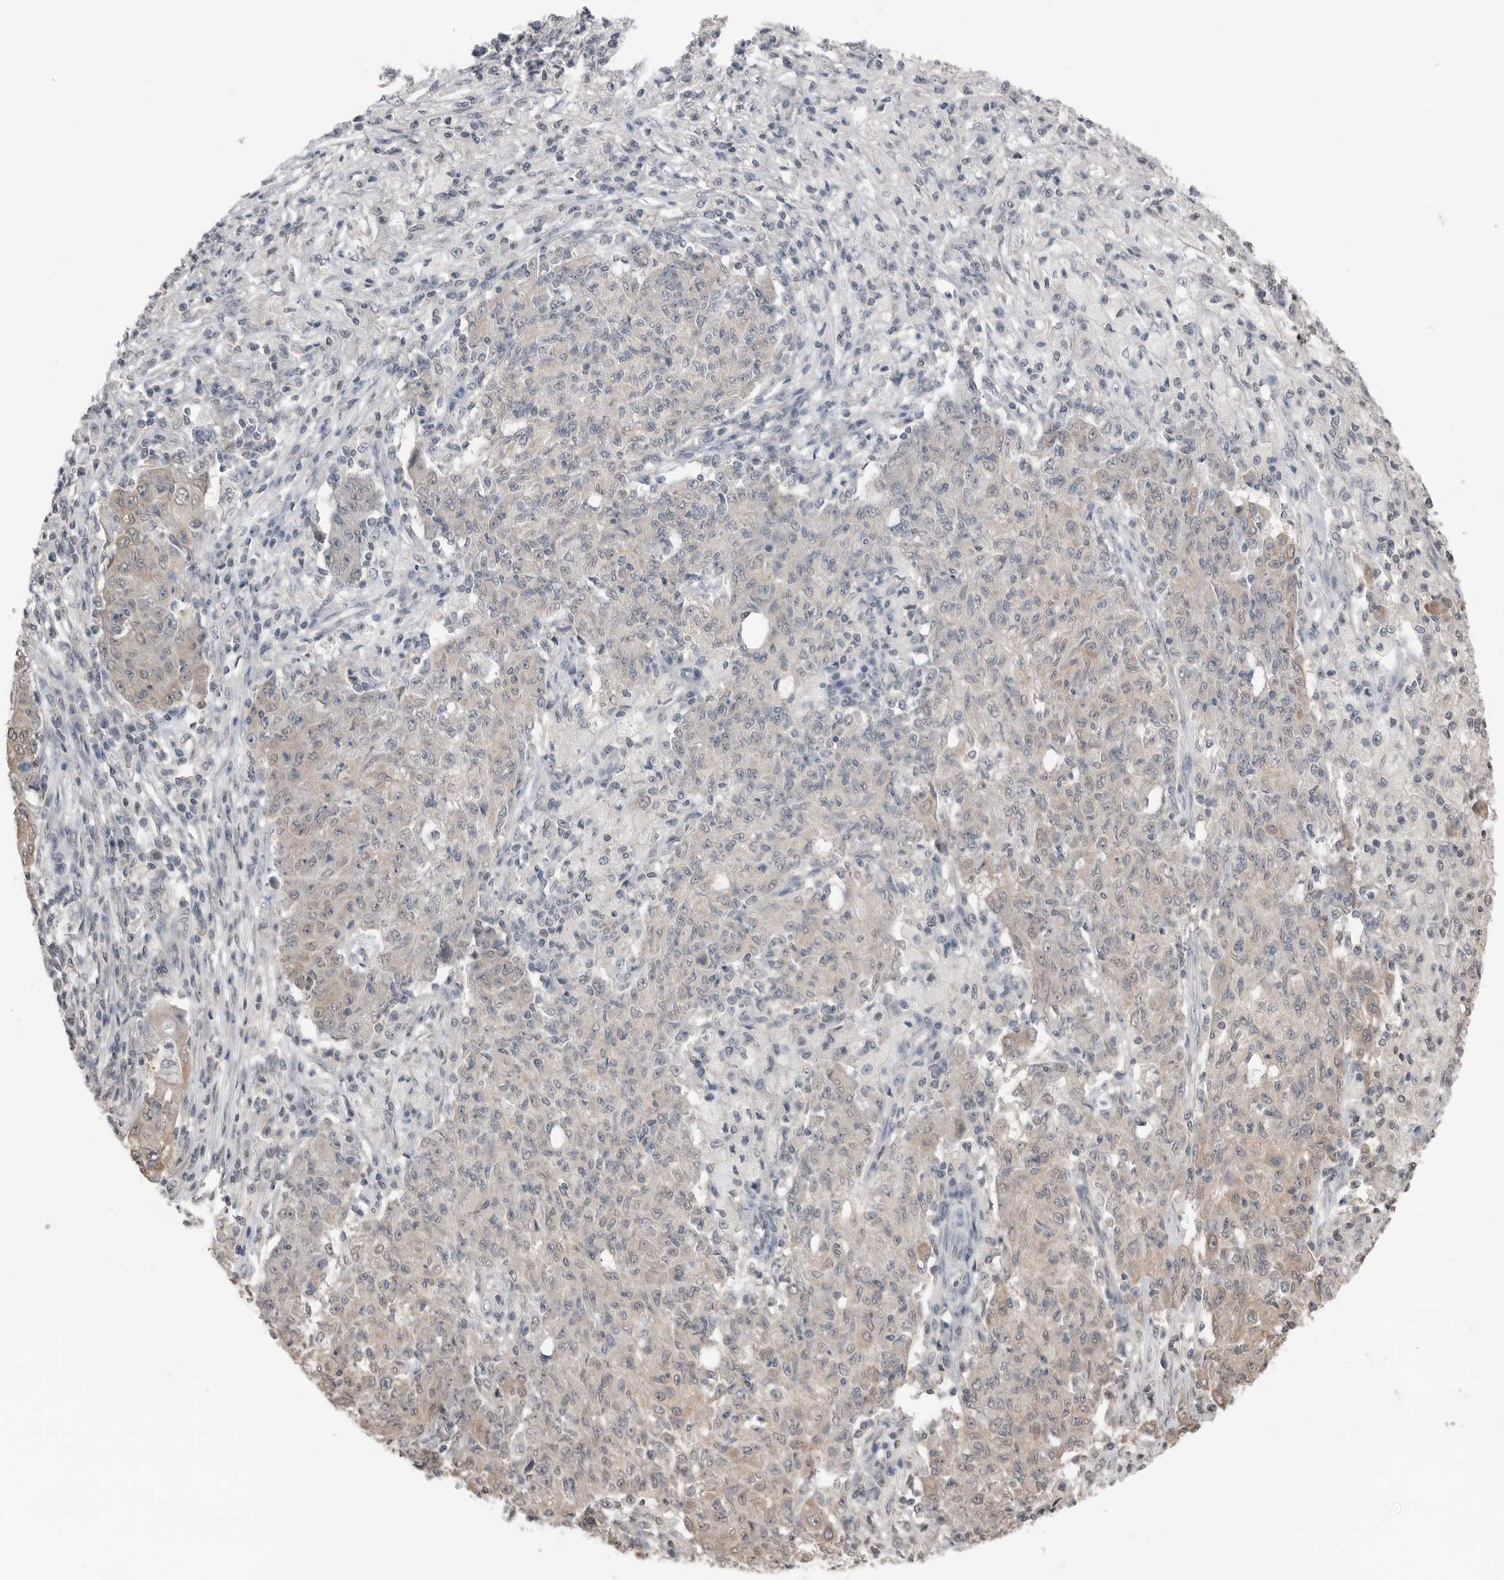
{"staining": {"intensity": "weak", "quantity": "<25%", "location": "nuclear"}, "tissue": "ovarian cancer", "cell_type": "Tumor cells", "image_type": "cancer", "snomed": [{"axis": "morphology", "description": "Carcinoma, endometroid"}, {"axis": "topography", "description": "Ovary"}], "caption": "Ovarian cancer (endometroid carcinoma) stained for a protein using immunohistochemistry (IHC) shows no expression tumor cells.", "gene": "PEAK1", "patient": {"sex": "female", "age": 42}}